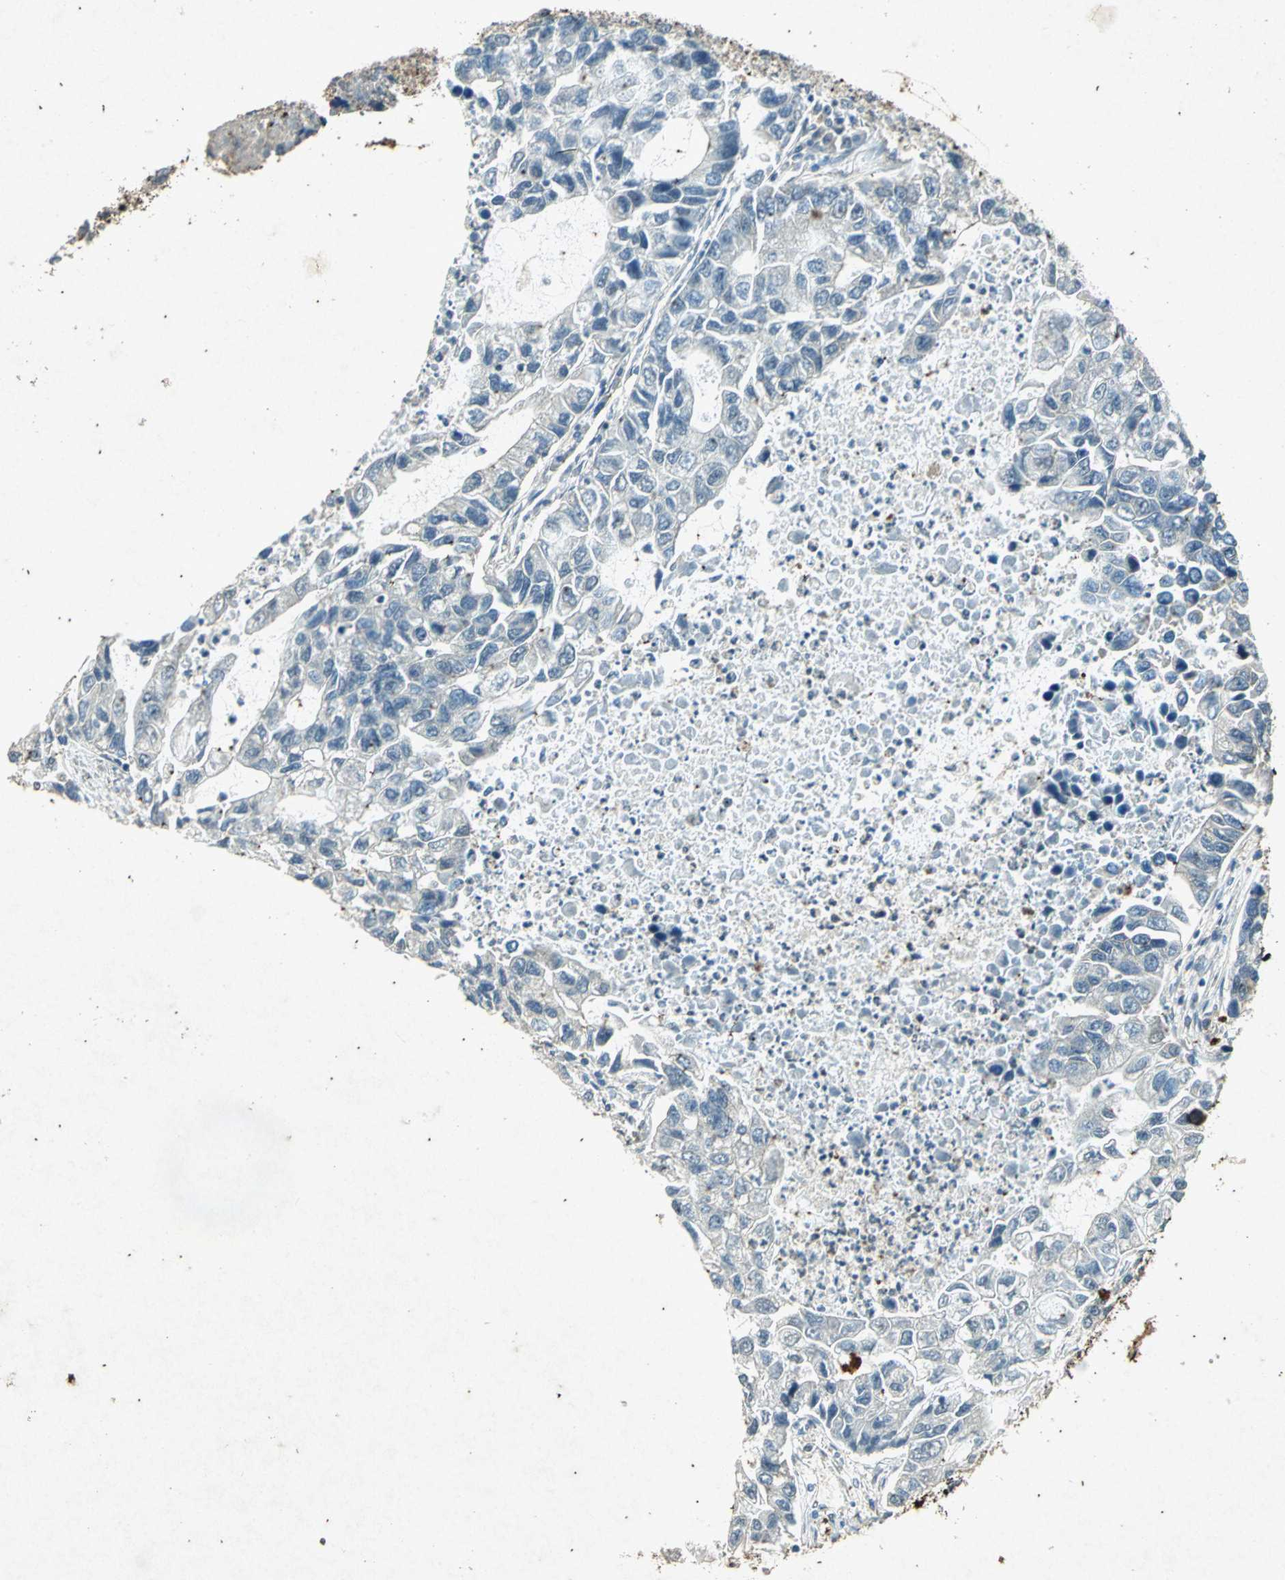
{"staining": {"intensity": "negative", "quantity": "none", "location": "none"}, "tissue": "lung cancer", "cell_type": "Tumor cells", "image_type": "cancer", "snomed": [{"axis": "morphology", "description": "Adenocarcinoma, NOS"}, {"axis": "topography", "description": "Lung"}], "caption": "High magnification brightfield microscopy of lung cancer stained with DAB (3,3'-diaminobenzidine) (brown) and counterstained with hematoxylin (blue): tumor cells show no significant positivity.", "gene": "PSEN1", "patient": {"sex": "female", "age": 51}}